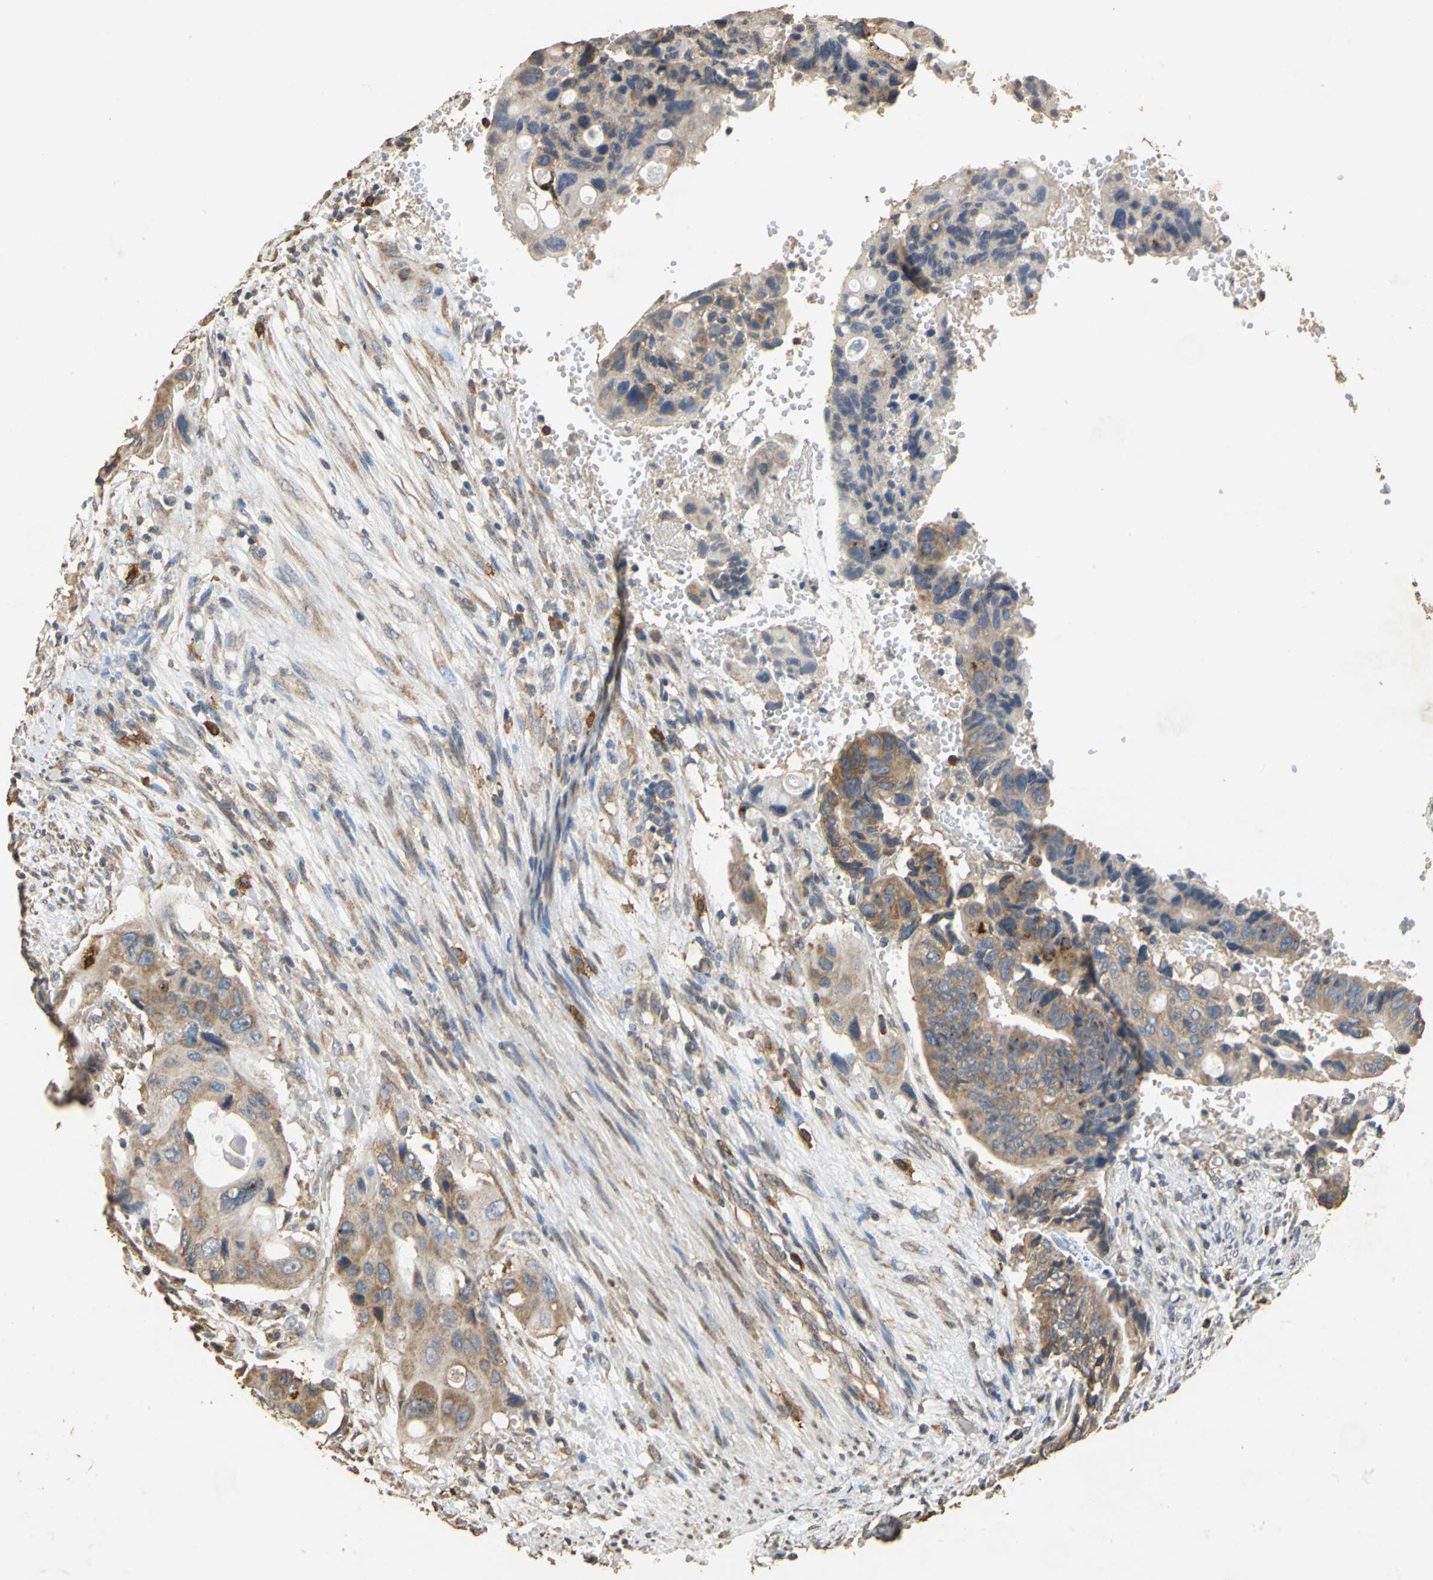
{"staining": {"intensity": "weak", "quantity": ">75%", "location": "cytoplasmic/membranous"}, "tissue": "colorectal cancer", "cell_type": "Tumor cells", "image_type": "cancer", "snomed": [{"axis": "morphology", "description": "Adenocarcinoma, NOS"}, {"axis": "topography", "description": "Colon"}], "caption": "About >75% of tumor cells in human colorectal adenocarcinoma show weak cytoplasmic/membranous protein positivity as visualized by brown immunohistochemical staining.", "gene": "ACSL4", "patient": {"sex": "female", "age": 57}}